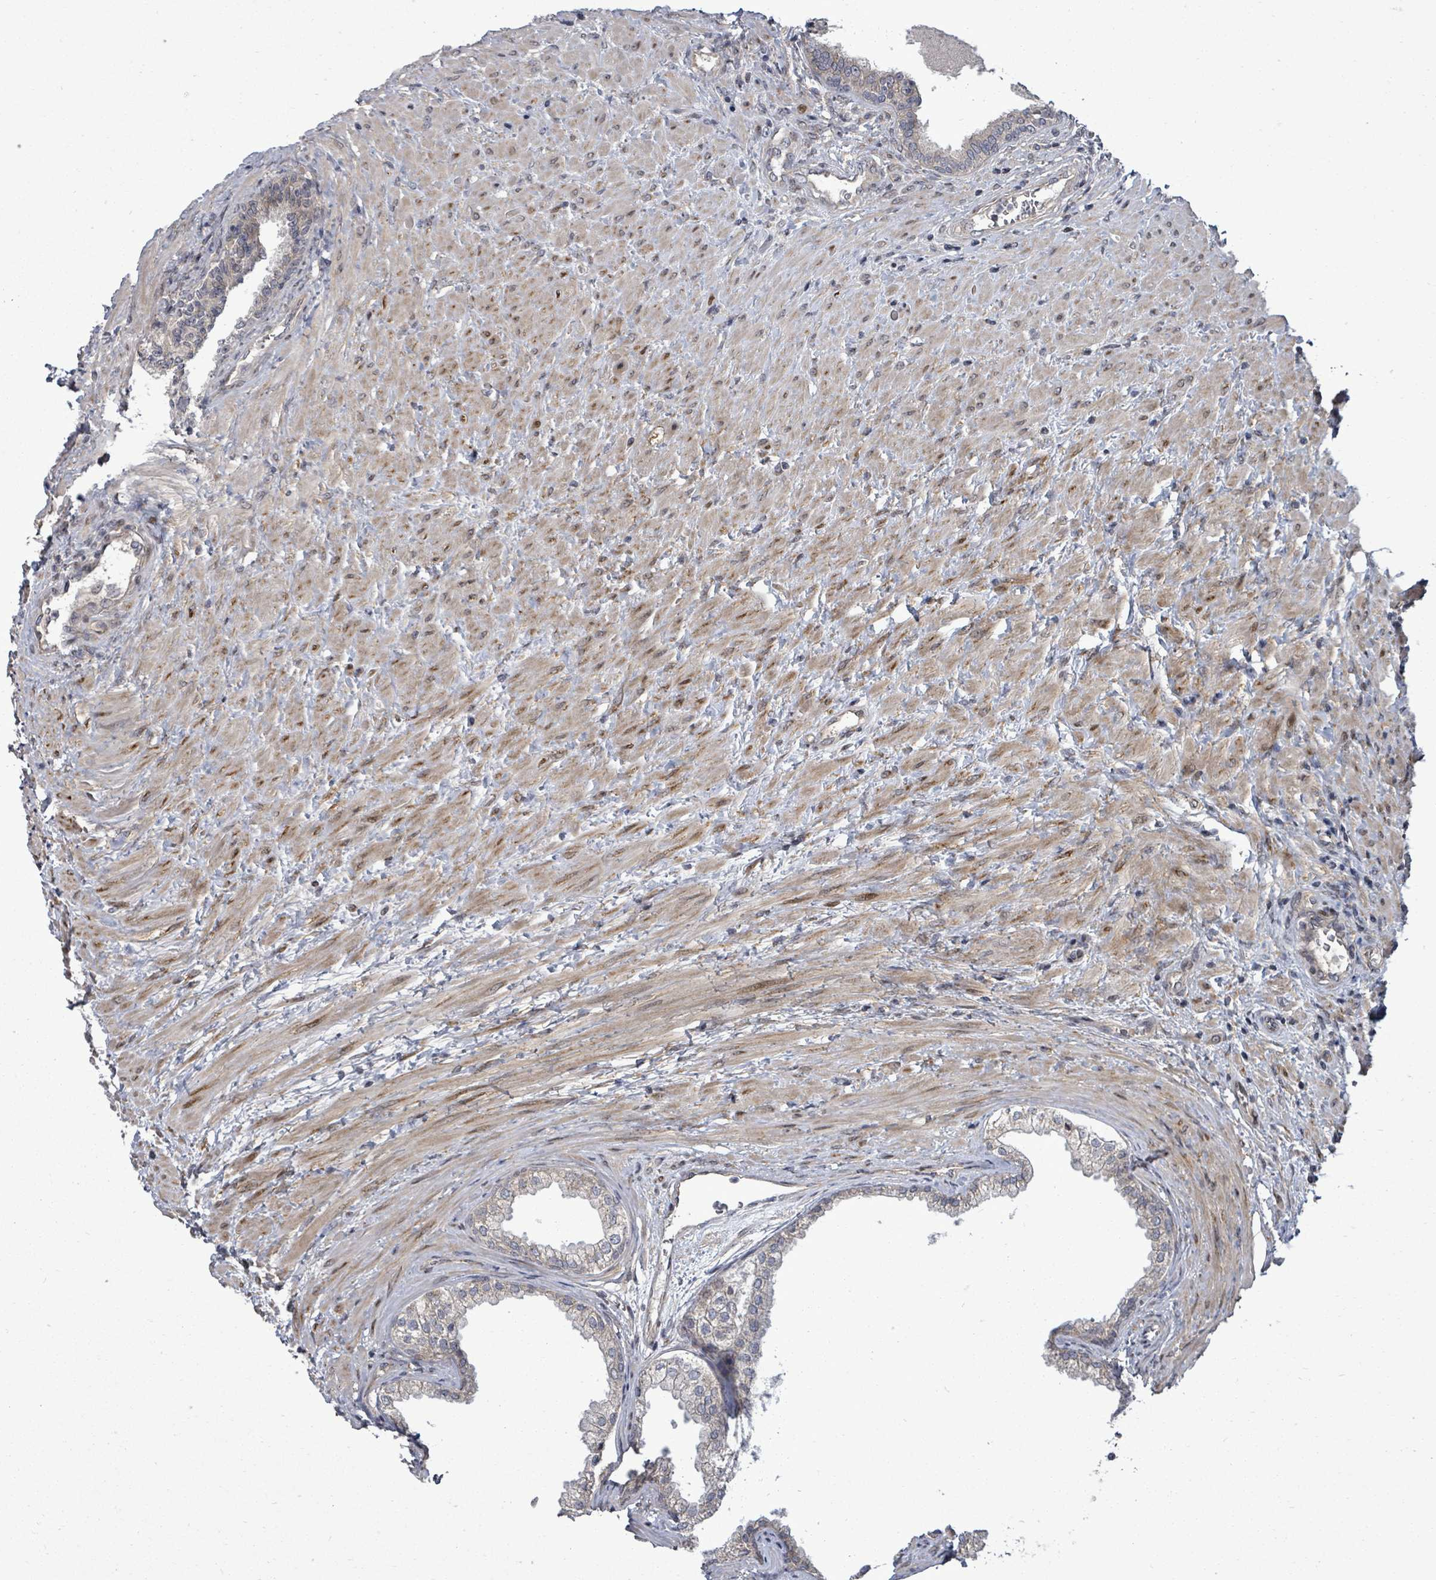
{"staining": {"intensity": "moderate", "quantity": "<25%", "location": "cytoplasmic/membranous"}, "tissue": "prostate", "cell_type": "Glandular cells", "image_type": "normal", "snomed": [{"axis": "morphology", "description": "Normal tissue, NOS"}, {"axis": "topography", "description": "Prostate"}], "caption": "Immunohistochemical staining of benign prostate displays <25% levels of moderate cytoplasmic/membranous protein positivity in approximately <25% of glandular cells. The protein is stained brown, and the nuclei are stained in blue (DAB IHC with brightfield microscopy, high magnification).", "gene": "KRTAP27", "patient": {"sex": "male", "age": 76}}